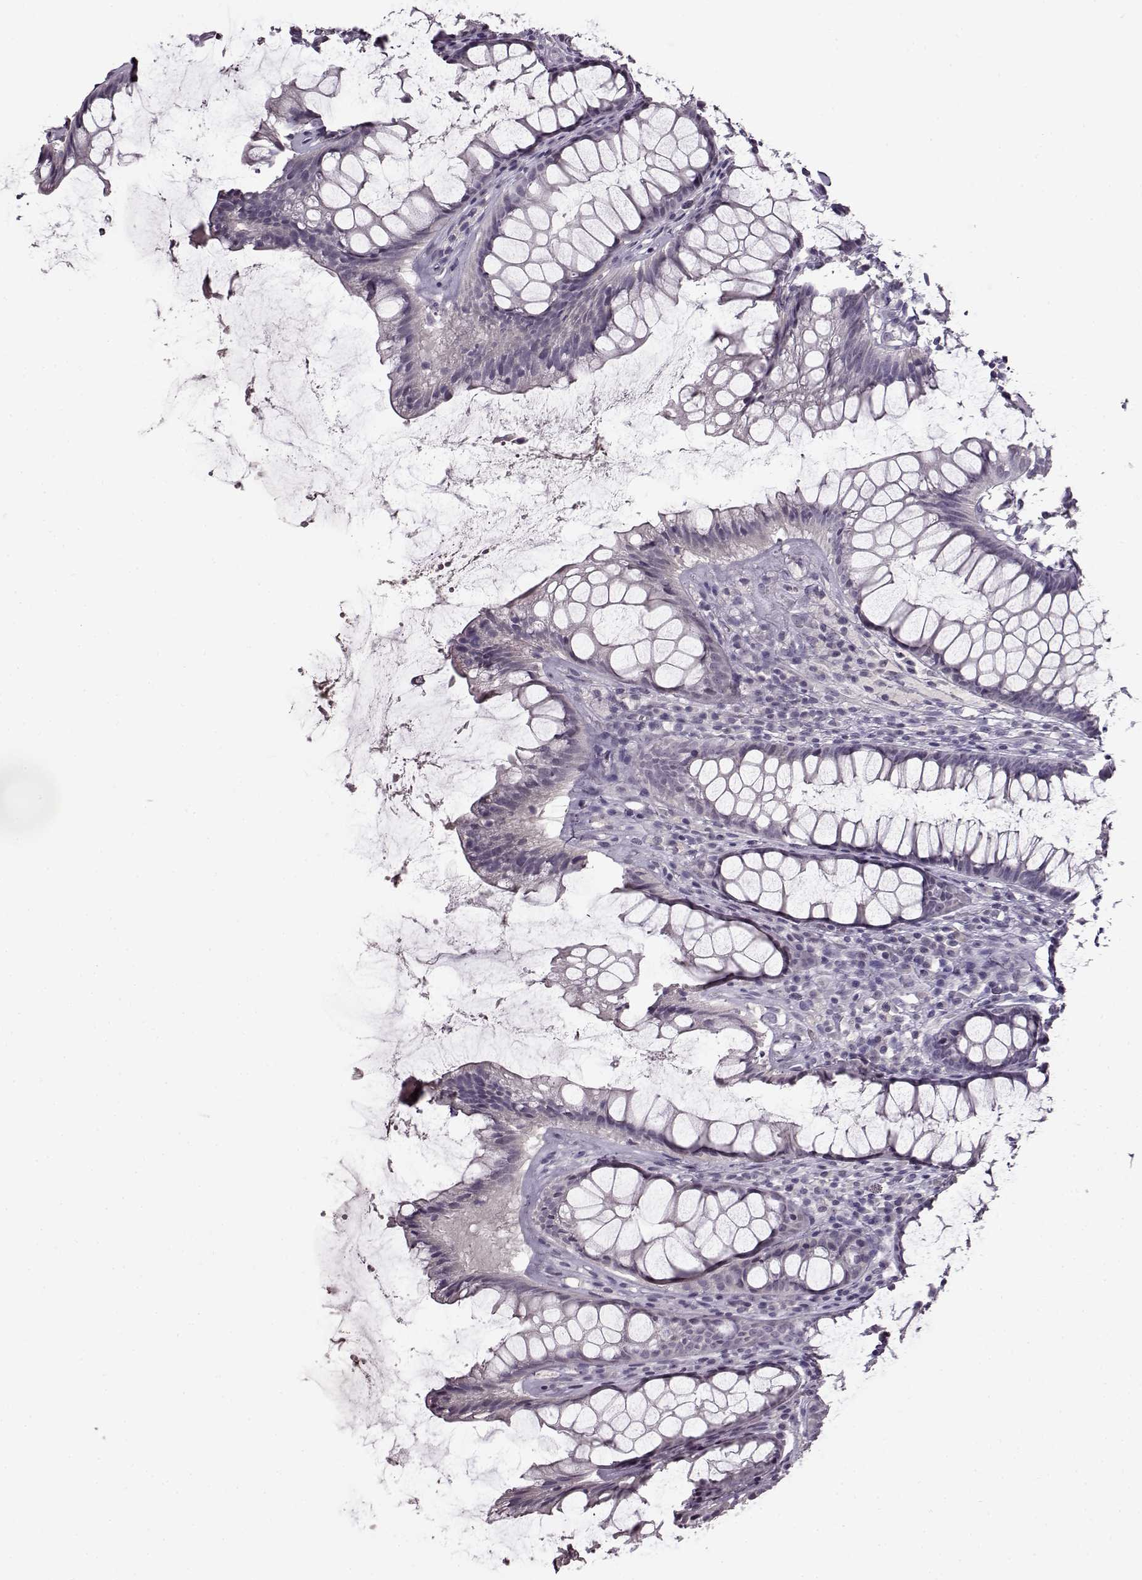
{"staining": {"intensity": "negative", "quantity": "none", "location": "none"}, "tissue": "rectum", "cell_type": "Glandular cells", "image_type": "normal", "snomed": [{"axis": "morphology", "description": "Normal tissue, NOS"}, {"axis": "topography", "description": "Rectum"}], "caption": "This is an immunohistochemistry (IHC) photomicrograph of unremarkable rectum. There is no staining in glandular cells.", "gene": "FSHB", "patient": {"sex": "male", "age": 72}}